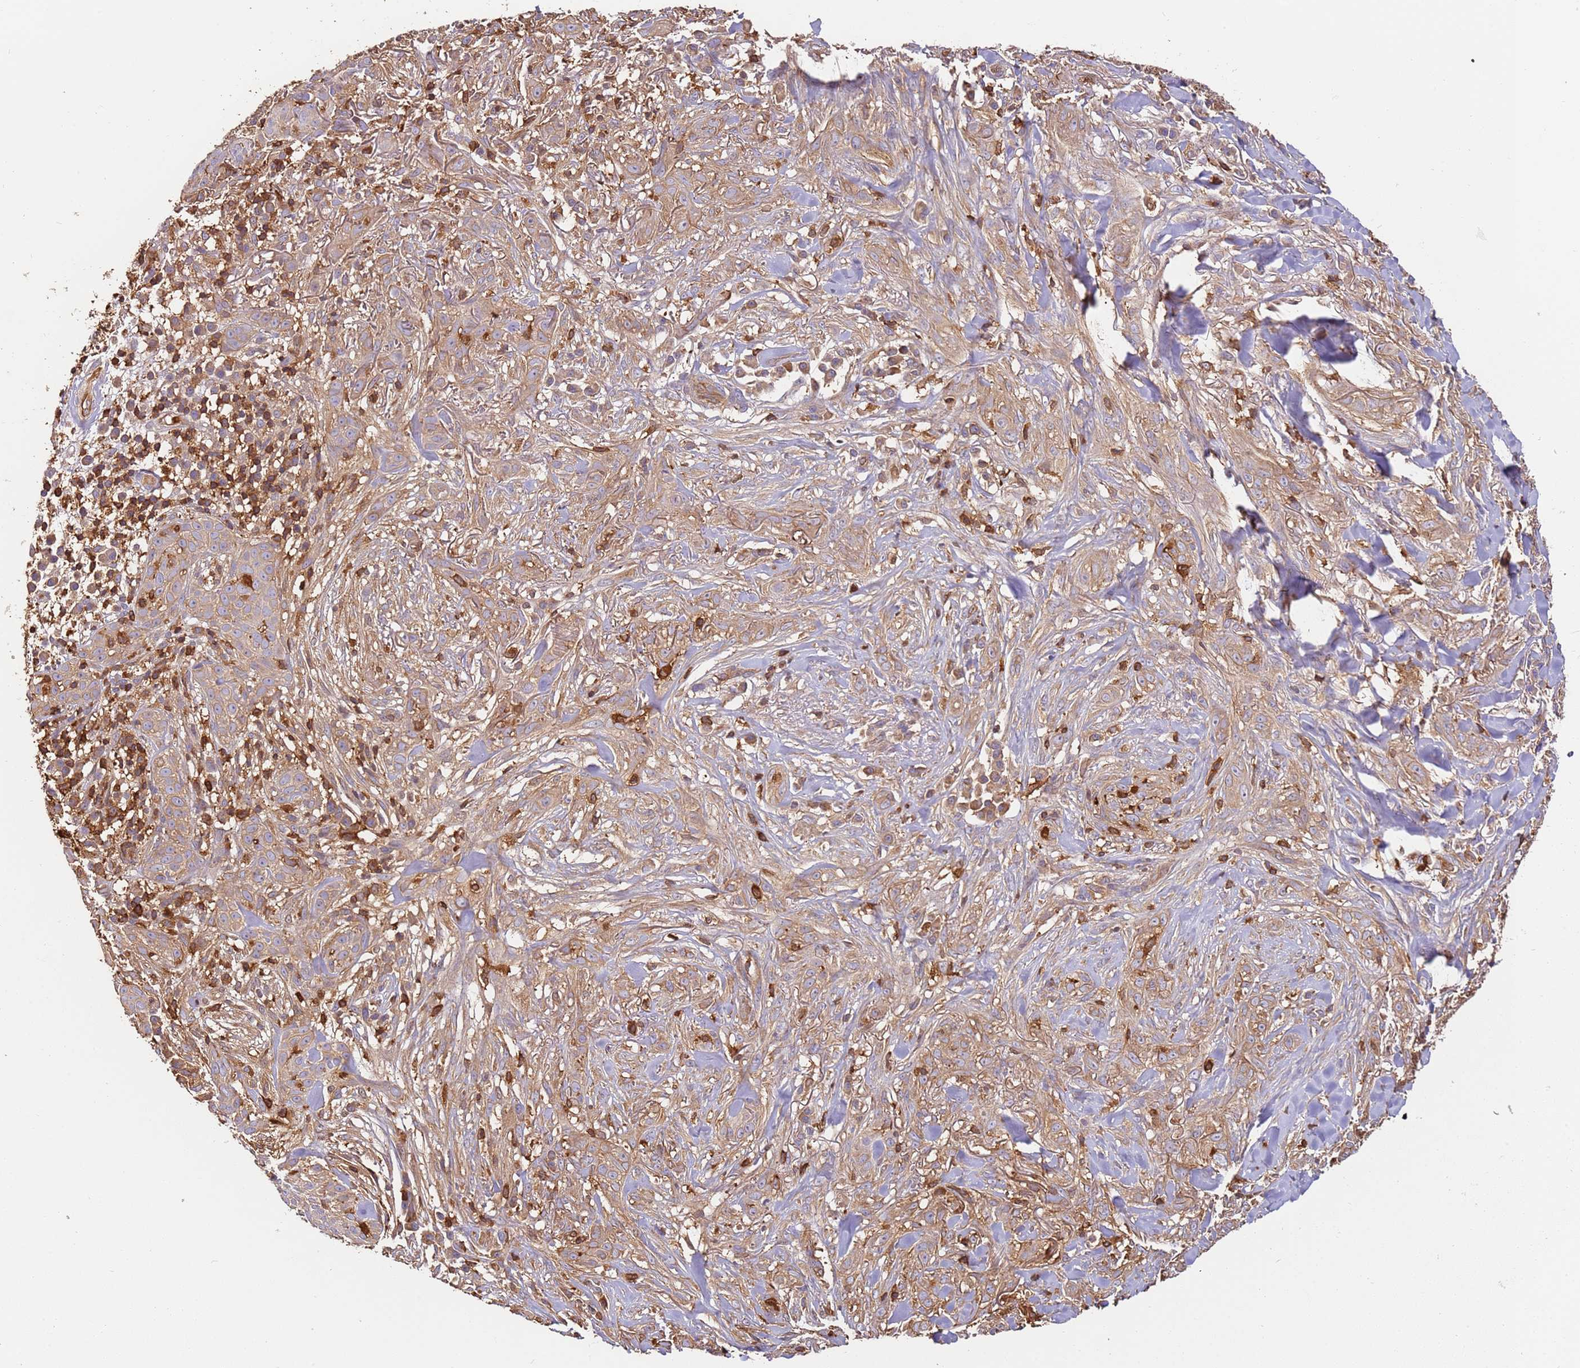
{"staining": {"intensity": "weak", "quantity": ">75%", "location": "cytoplasmic/membranous"}, "tissue": "skin cancer", "cell_type": "Tumor cells", "image_type": "cancer", "snomed": [{"axis": "morphology", "description": "Basal cell carcinoma"}, {"axis": "topography", "description": "Skin"}], "caption": "A low amount of weak cytoplasmic/membranous staining is present in approximately >75% of tumor cells in skin cancer (basal cell carcinoma) tissue.", "gene": "OR6P1", "patient": {"sex": "male", "age": 72}}